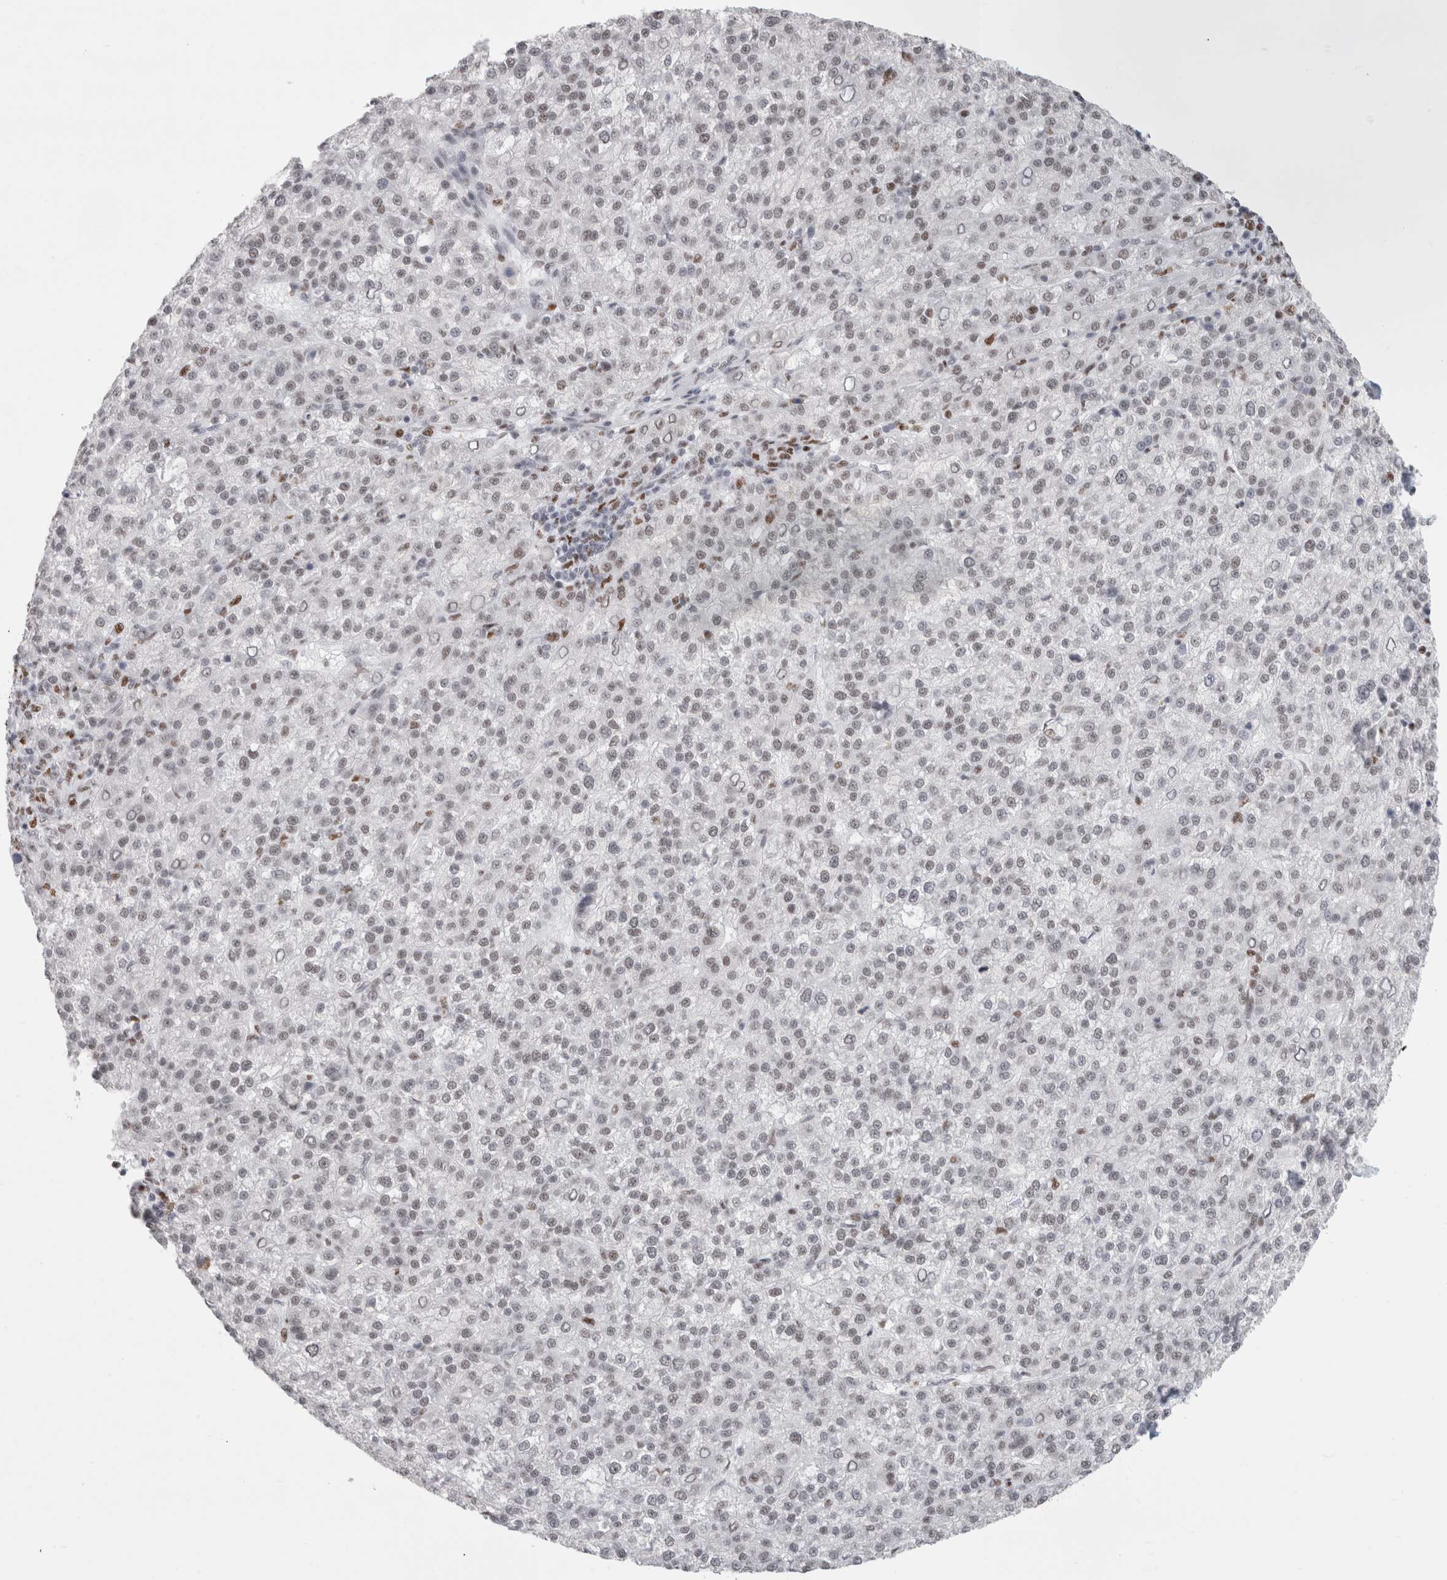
{"staining": {"intensity": "weak", "quantity": ">75%", "location": "nuclear"}, "tissue": "liver cancer", "cell_type": "Tumor cells", "image_type": "cancer", "snomed": [{"axis": "morphology", "description": "Carcinoma, Hepatocellular, NOS"}, {"axis": "topography", "description": "Liver"}], "caption": "Protein expression analysis of human liver hepatocellular carcinoma reveals weak nuclear expression in approximately >75% of tumor cells. (Brightfield microscopy of DAB IHC at high magnification).", "gene": "SMARCC1", "patient": {"sex": "female", "age": 58}}